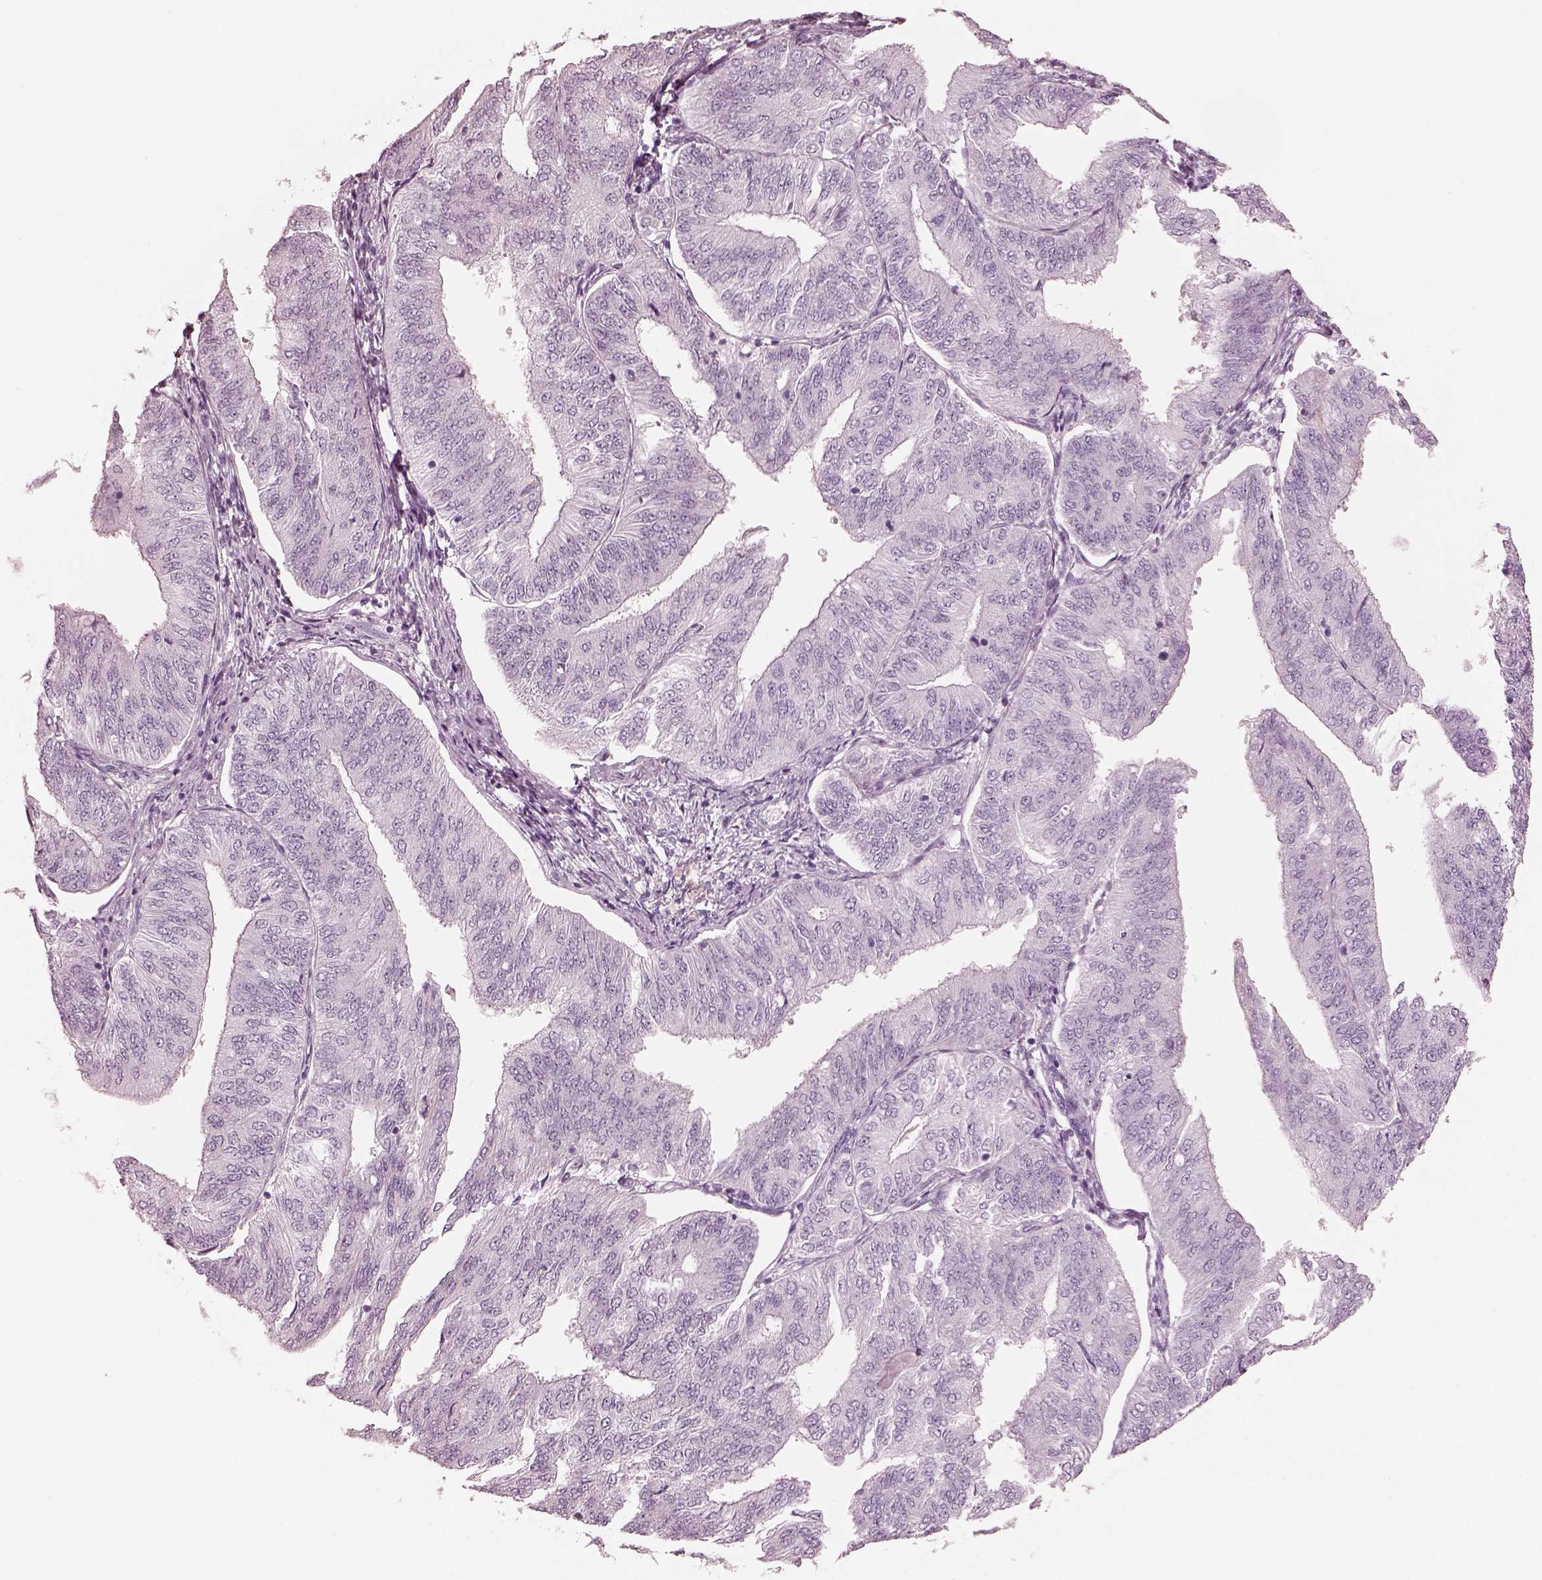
{"staining": {"intensity": "negative", "quantity": "none", "location": "none"}, "tissue": "endometrial cancer", "cell_type": "Tumor cells", "image_type": "cancer", "snomed": [{"axis": "morphology", "description": "Adenocarcinoma, NOS"}, {"axis": "topography", "description": "Endometrium"}], "caption": "Immunohistochemical staining of human endometrial cancer (adenocarcinoma) shows no significant positivity in tumor cells.", "gene": "PON3", "patient": {"sex": "female", "age": 58}}